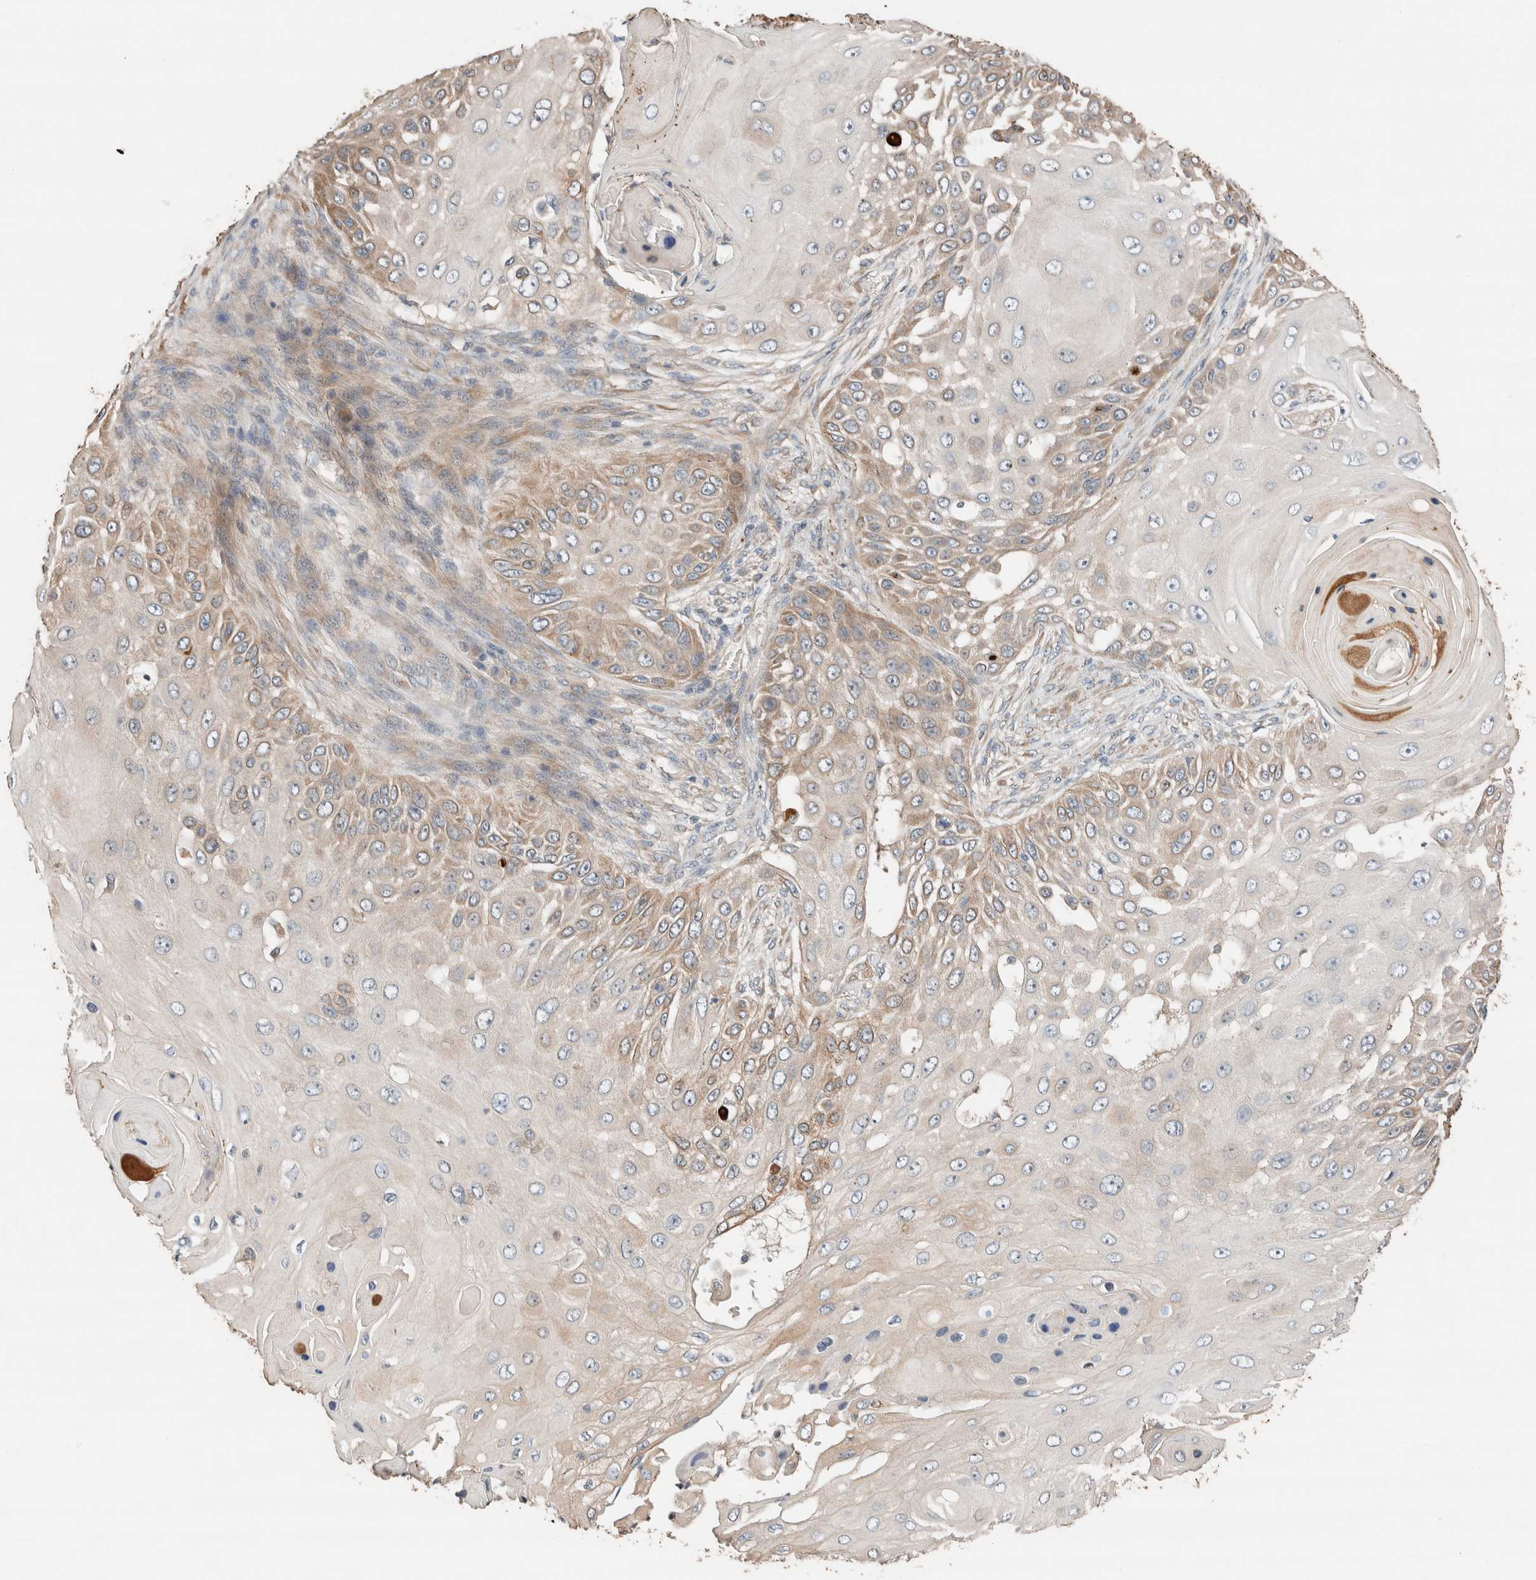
{"staining": {"intensity": "moderate", "quantity": ">75%", "location": "cytoplasmic/membranous"}, "tissue": "skin cancer", "cell_type": "Tumor cells", "image_type": "cancer", "snomed": [{"axis": "morphology", "description": "Squamous cell carcinoma, NOS"}, {"axis": "topography", "description": "Skin"}], "caption": "Immunohistochemical staining of skin squamous cell carcinoma reveals medium levels of moderate cytoplasmic/membranous expression in about >75% of tumor cells.", "gene": "TUBD1", "patient": {"sex": "female", "age": 44}}